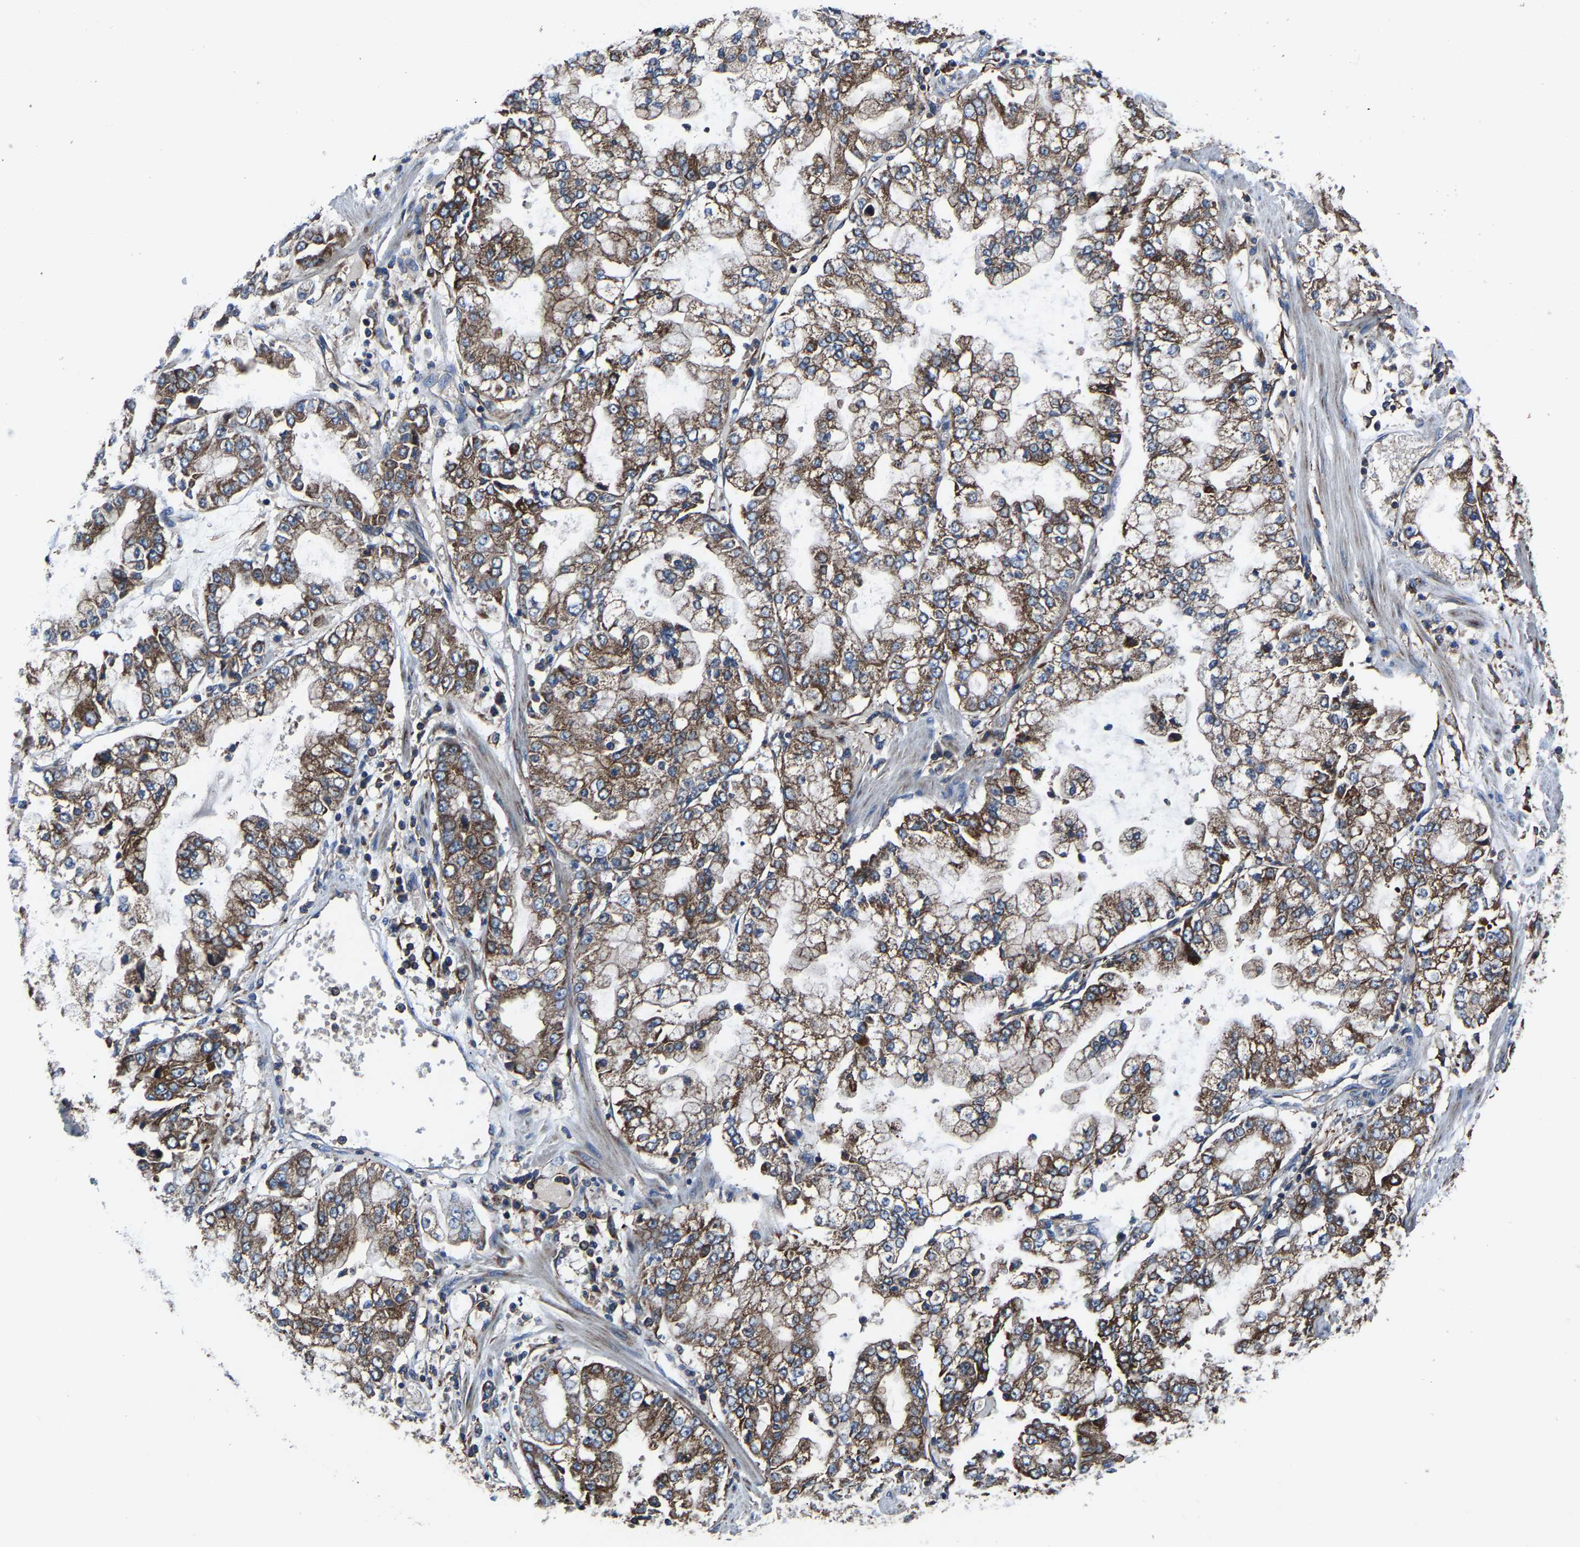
{"staining": {"intensity": "moderate", "quantity": ">75%", "location": "cytoplasmic/membranous"}, "tissue": "stomach cancer", "cell_type": "Tumor cells", "image_type": "cancer", "snomed": [{"axis": "morphology", "description": "Adenocarcinoma, NOS"}, {"axis": "topography", "description": "Stomach"}], "caption": "A photomicrograph of human stomach adenocarcinoma stained for a protein shows moderate cytoplasmic/membranous brown staining in tumor cells. The protein of interest is stained brown, and the nuclei are stained in blue (DAB (3,3'-diaminobenzidine) IHC with brightfield microscopy, high magnification).", "gene": "KIAA1958", "patient": {"sex": "male", "age": 76}}